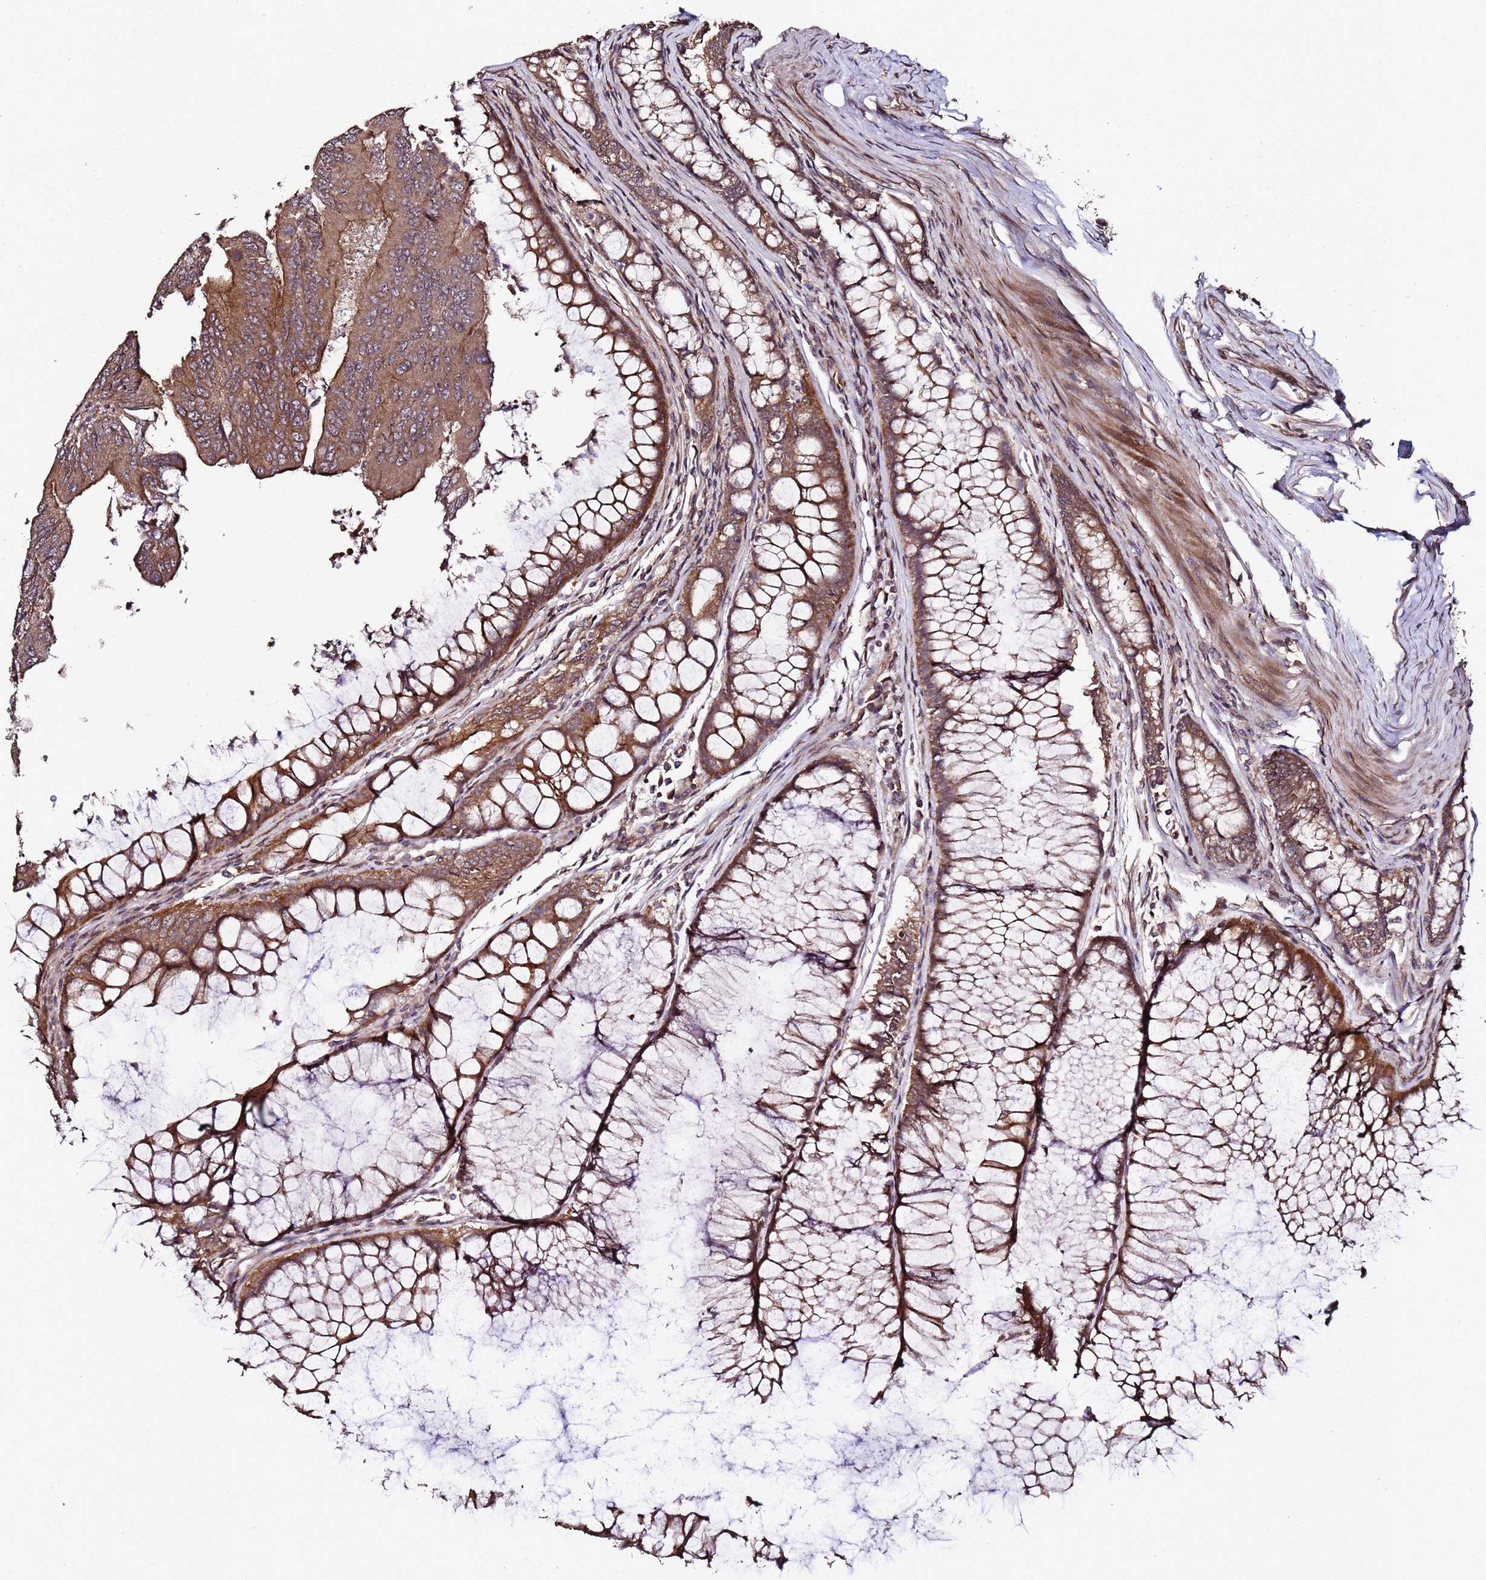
{"staining": {"intensity": "moderate", "quantity": ">75%", "location": "cytoplasmic/membranous"}, "tissue": "colorectal cancer", "cell_type": "Tumor cells", "image_type": "cancer", "snomed": [{"axis": "morphology", "description": "Adenocarcinoma, NOS"}, {"axis": "topography", "description": "Colon"}], "caption": "Immunohistochemistry staining of adenocarcinoma (colorectal), which displays medium levels of moderate cytoplasmic/membranous expression in approximately >75% of tumor cells indicating moderate cytoplasmic/membranous protein positivity. The staining was performed using DAB (brown) for protein detection and nuclei were counterstained in hematoxylin (blue).", "gene": "PRODH", "patient": {"sex": "female", "age": 67}}